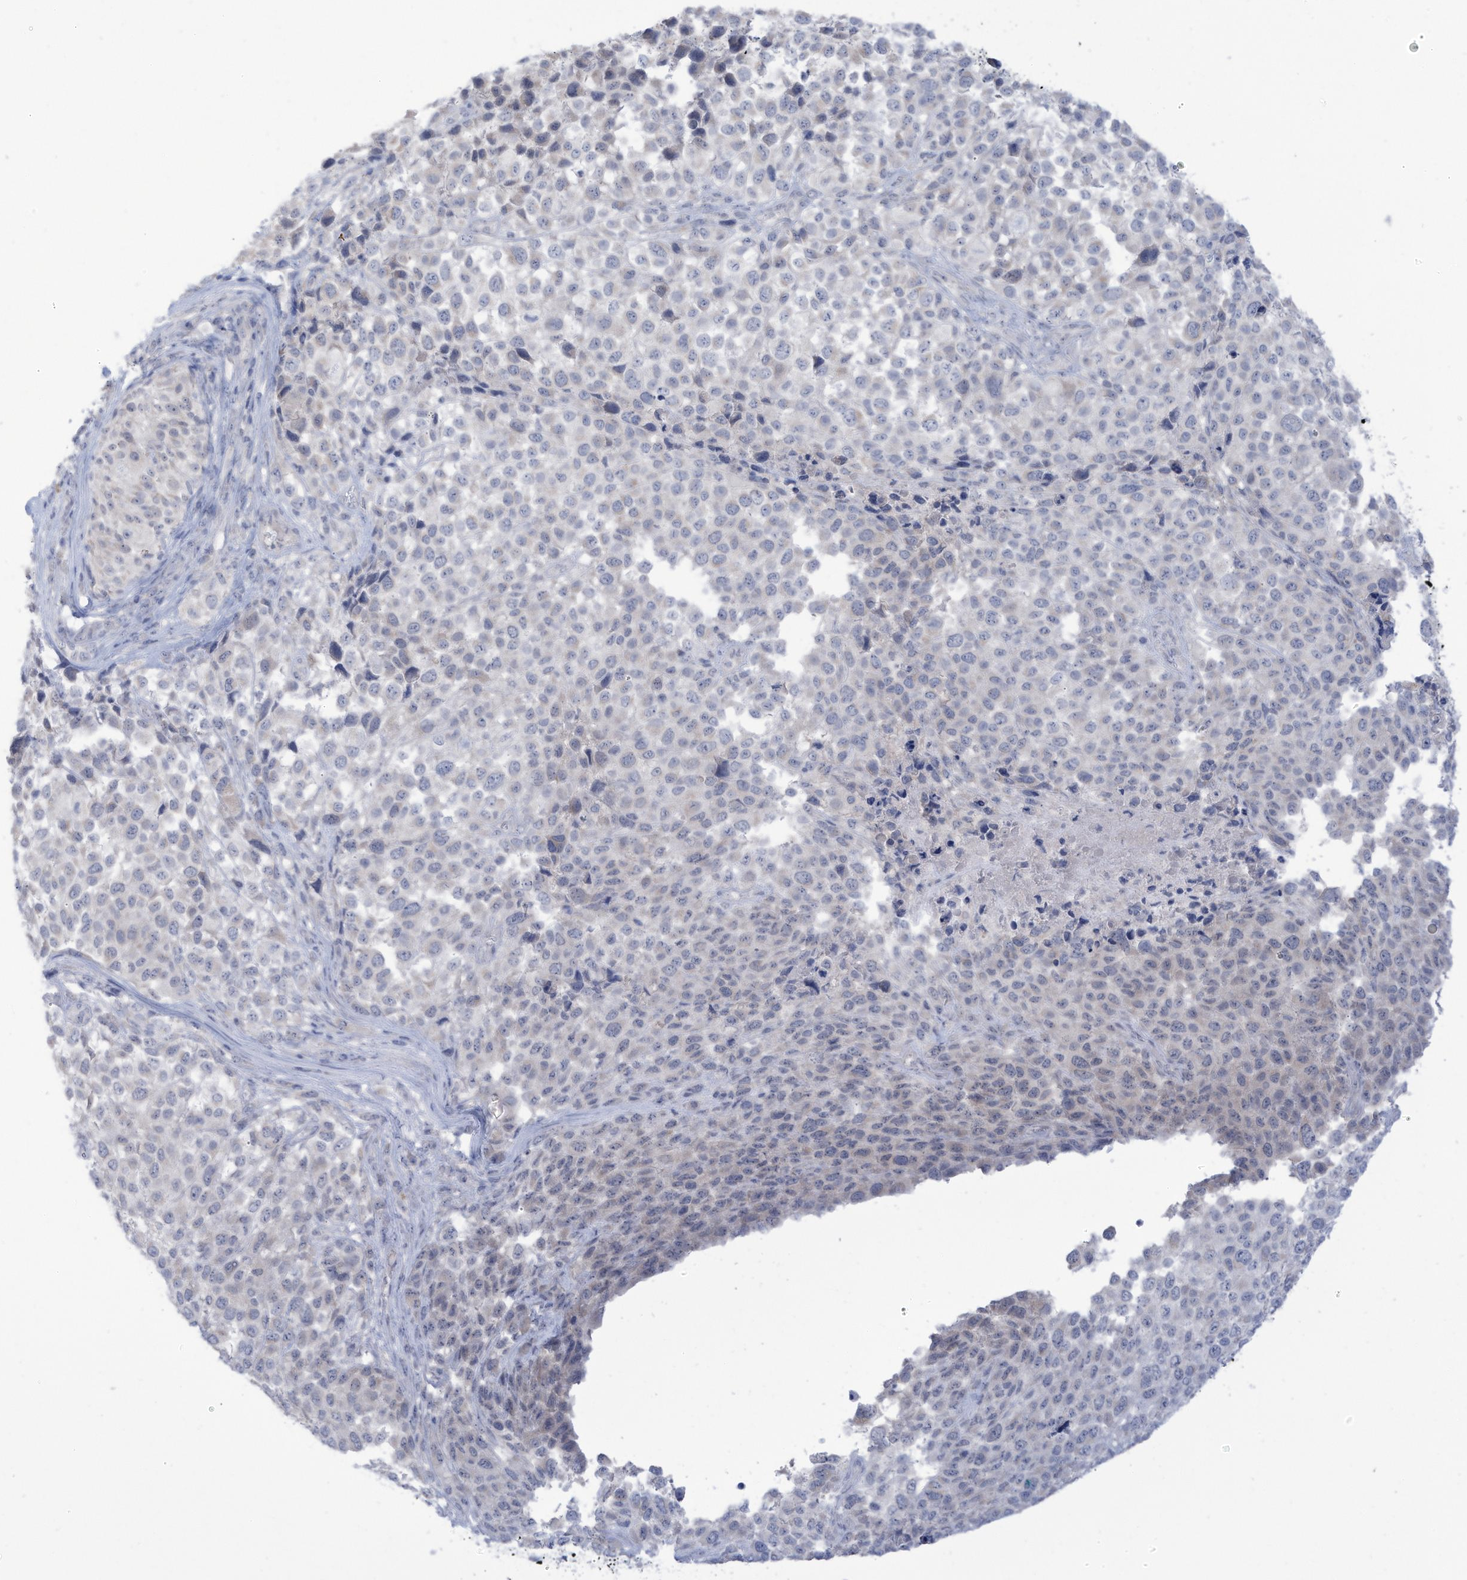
{"staining": {"intensity": "negative", "quantity": "none", "location": "none"}, "tissue": "melanoma", "cell_type": "Tumor cells", "image_type": "cancer", "snomed": [{"axis": "morphology", "description": "Malignant melanoma, NOS"}, {"axis": "topography", "description": "Skin of trunk"}], "caption": "Human malignant melanoma stained for a protein using IHC demonstrates no staining in tumor cells.", "gene": "OGT", "patient": {"sex": "male", "age": 71}}